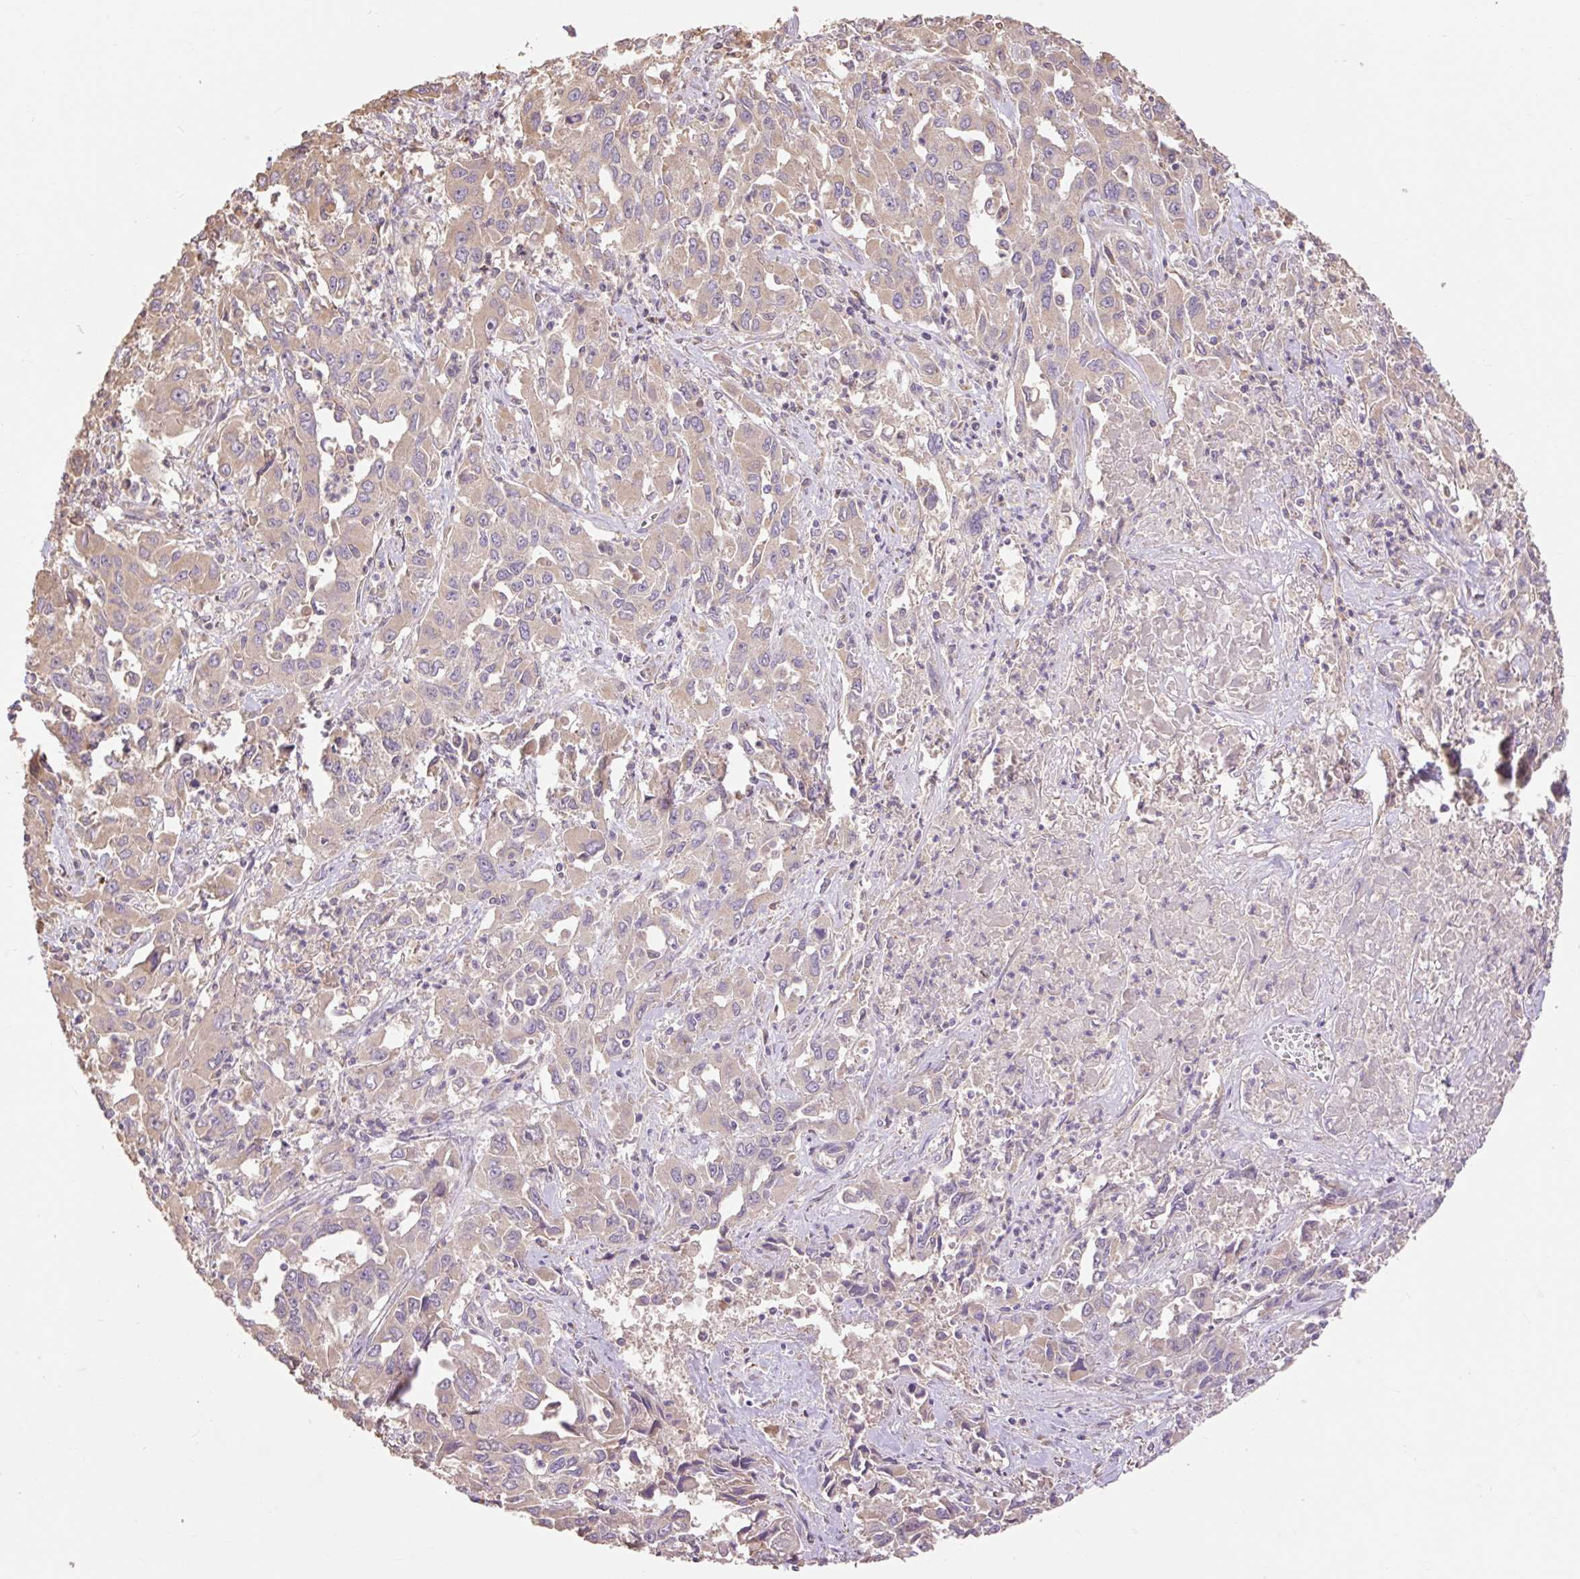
{"staining": {"intensity": "weak", "quantity": "25%-75%", "location": "cytoplasmic/membranous"}, "tissue": "liver cancer", "cell_type": "Tumor cells", "image_type": "cancer", "snomed": [{"axis": "morphology", "description": "Carcinoma, Hepatocellular, NOS"}, {"axis": "topography", "description": "Liver"}], "caption": "Liver hepatocellular carcinoma stained for a protein (brown) displays weak cytoplasmic/membranous positive positivity in about 25%-75% of tumor cells.", "gene": "DESI1", "patient": {"sex": "male", "age": 63}}